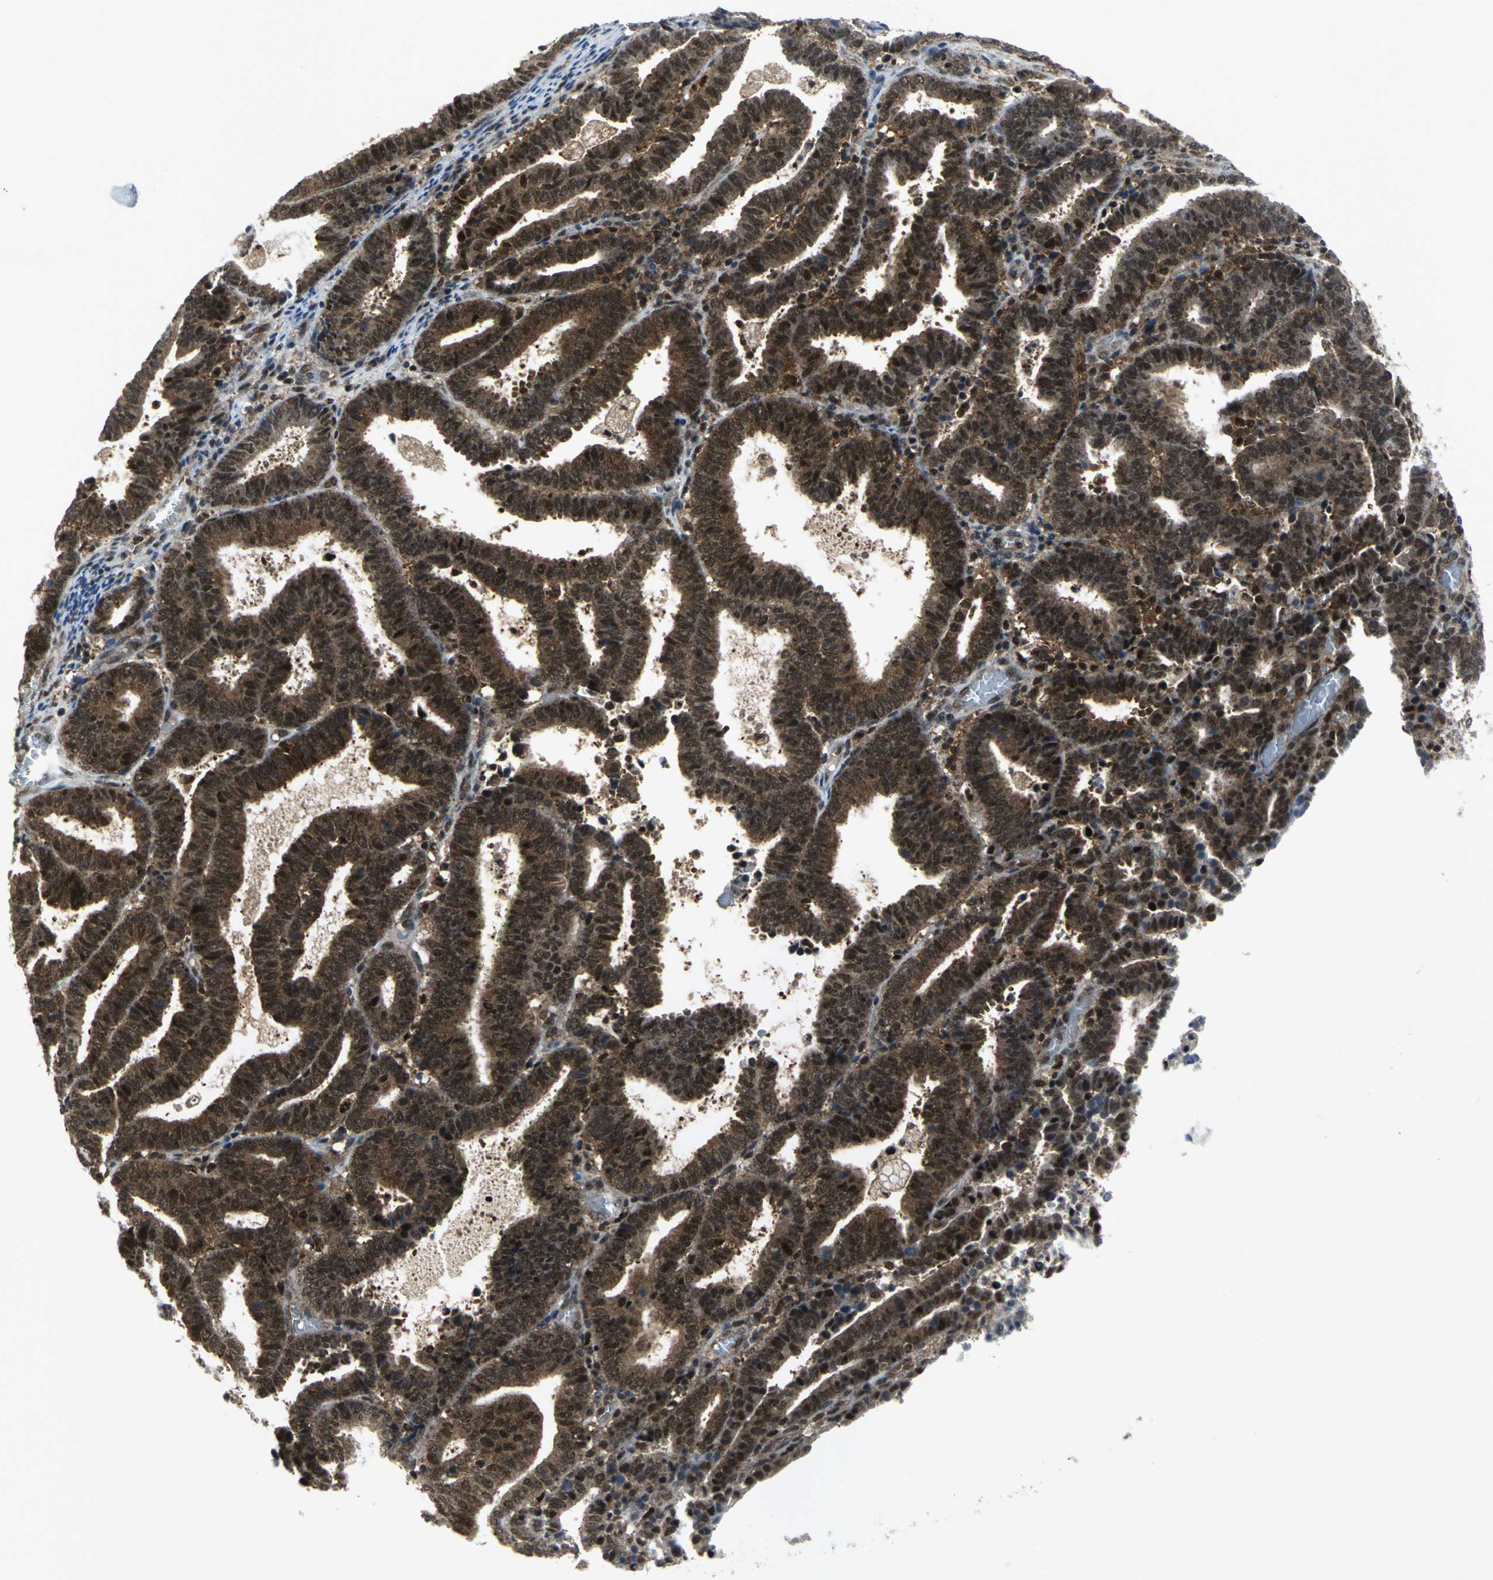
{"staining": {"intensity": "strong", "quantity": ">75%", "location": "nuclear"}, "tissue": "endometrial cancer", "cell_type": "Tumor cells", "image_type": "cancer", "snomed": [{"axis": "morphology", "description": "Adenocarcinoma, NOS"}, {"axis": "topography", "description": "Uterus"}], "caption": "Endometrial cancer stained with a brown dye demonstrates strong nuclear positive staining in about >75% of tumor cells.", "gene": "PSMA4", "patient": {"sex": "female", "age": 83}}